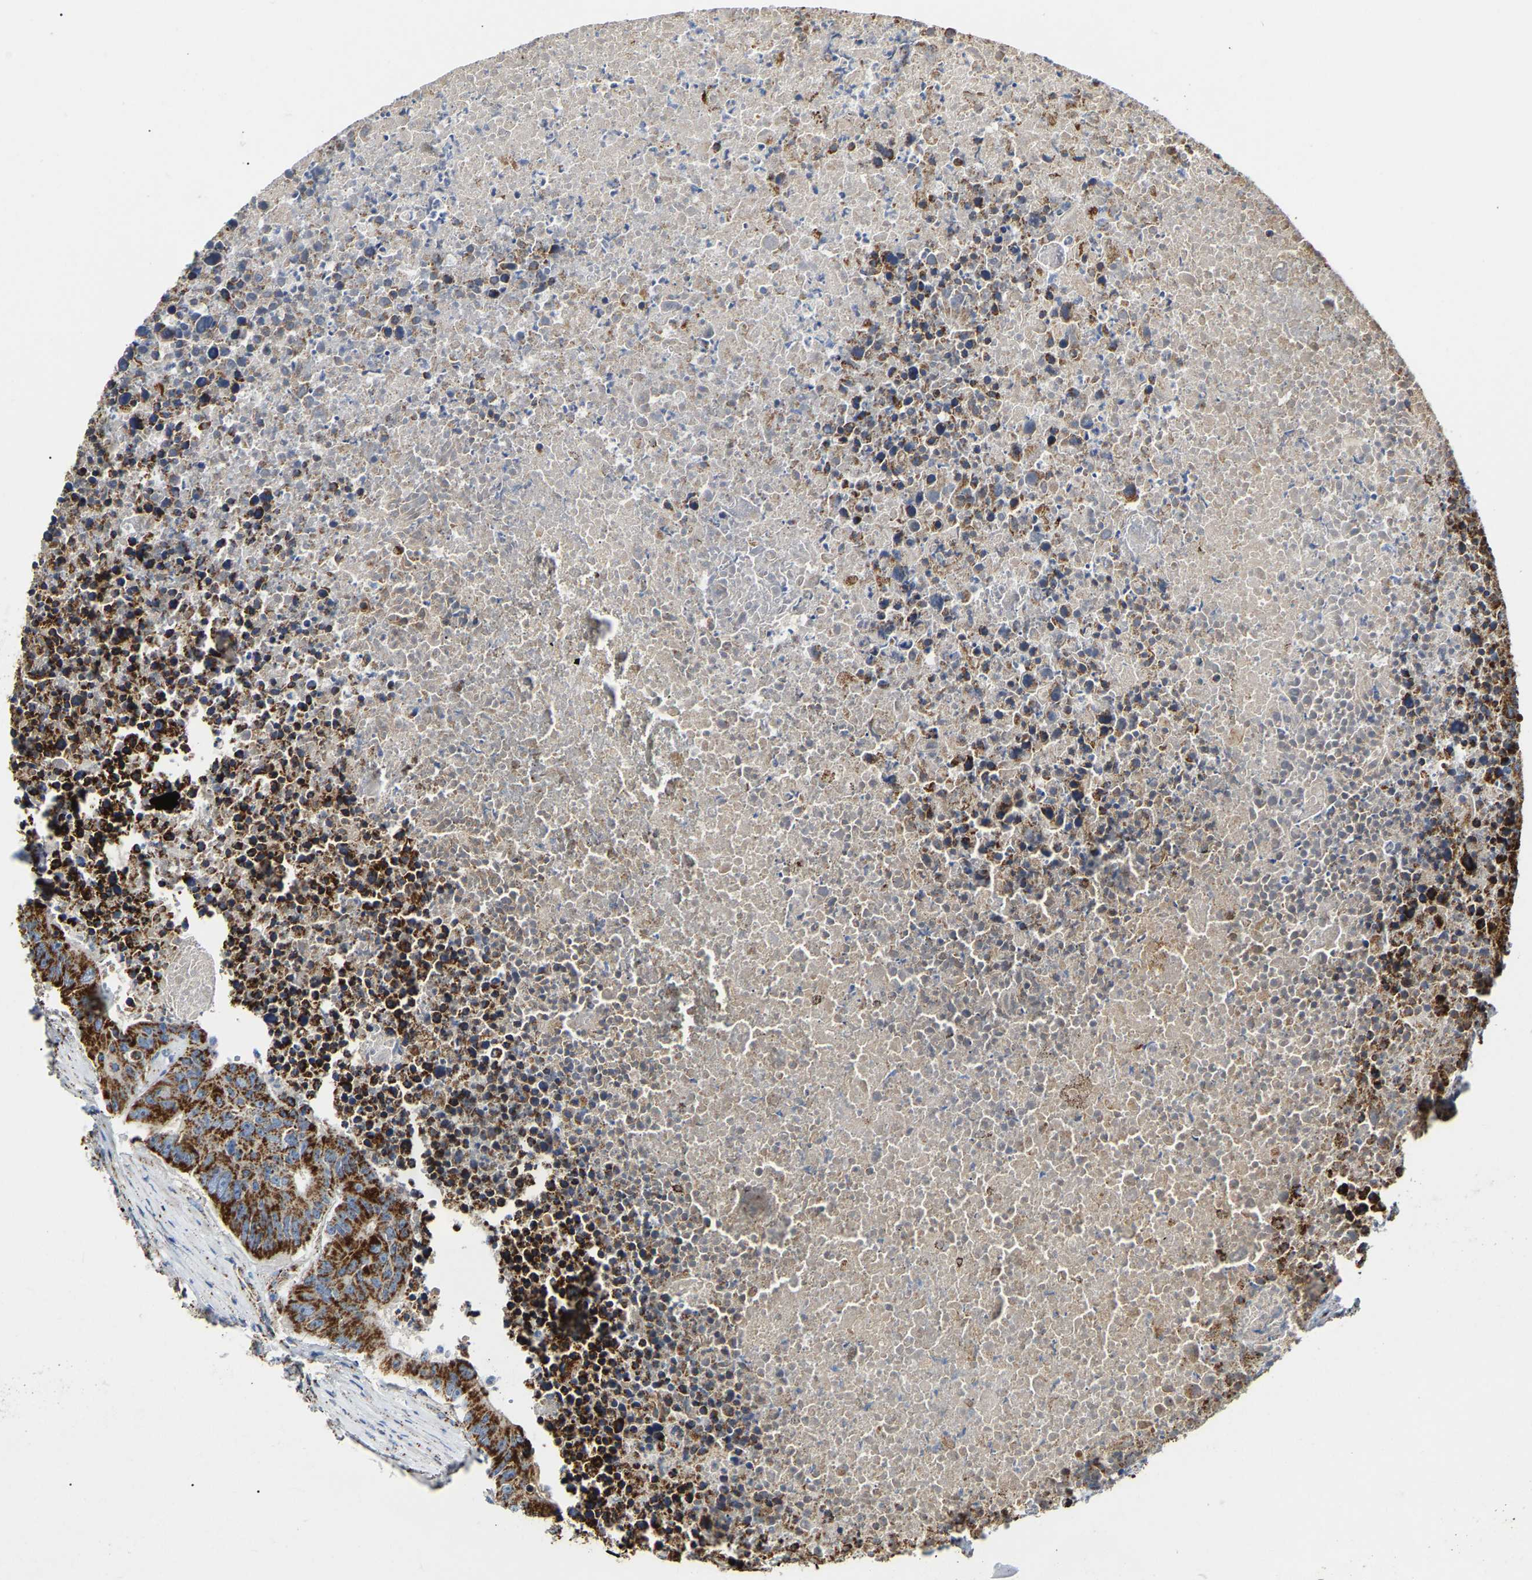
{"staining": {"intensity": "strong", "quantity": ">75%", "location": "cytoplasmic/membranous"}, "tissue": "colorectal cancer", "cell_type": "Tumor cells", "image_type": "cancer", "snomed": [{"axis": "morphology", "description": "Adenocarcinoma, NOS"}, {"axis": "topography", "description": "Colon"}], "caption": "IHC (DAB (3,3'-diaminobenzidine)) staining of colorectal adenocarcinoma exhibits strong cytoplasmic/membranous protein expression in about >75% of tumor cells. (brown staining indicates protein expression, while blue staining denotes nuclei).", "gene": "HIBADH", "patient": {"sex": "male", "age": 87}}